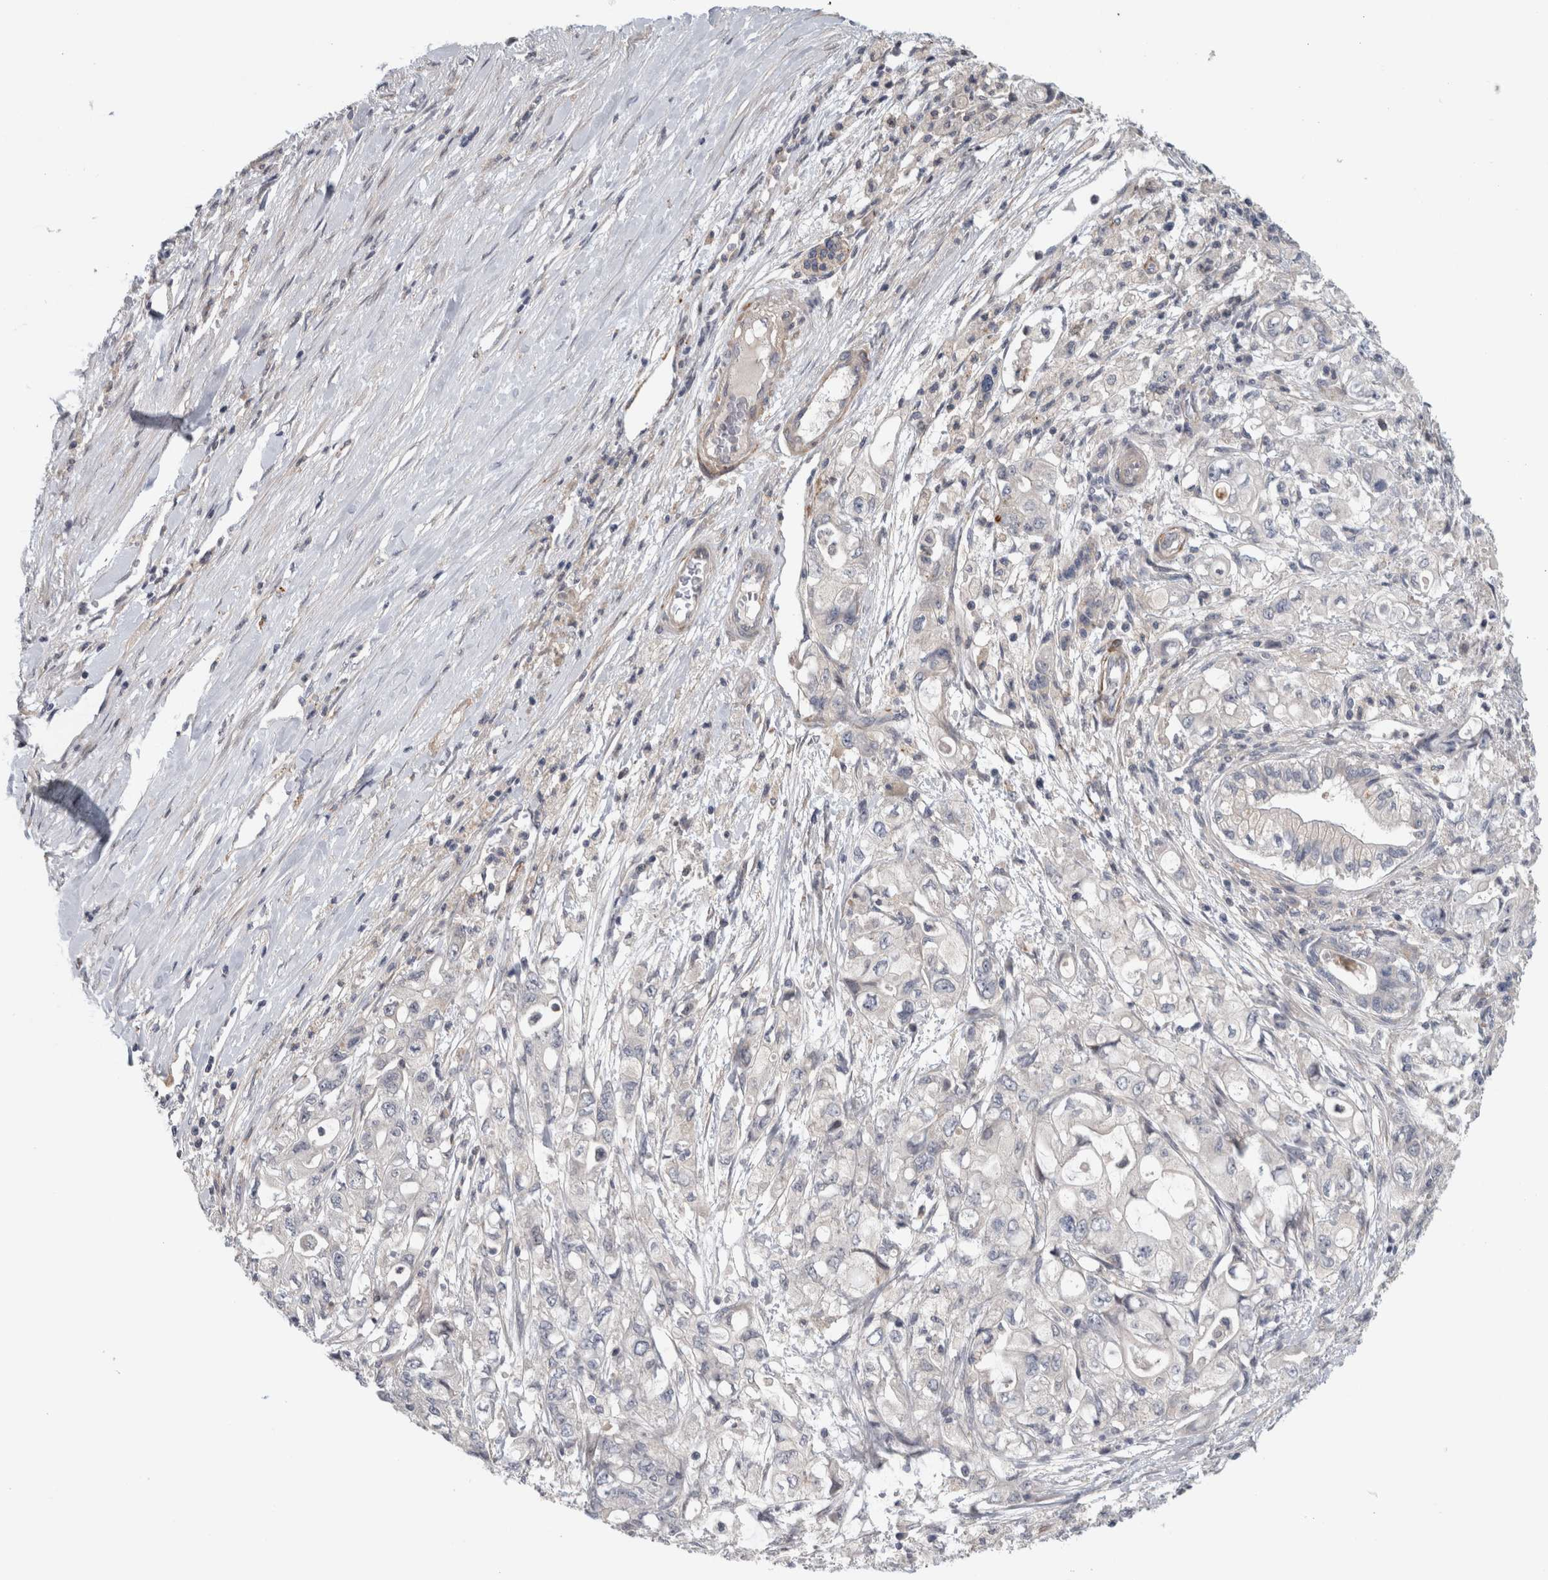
{"staining": {"intensity": "negative", "quantity": "none", "location": "none"}, "tissue": "pancreatic cancer", "cell_type": "Tumor cells", "image_type": "cancer", "snomed": [{"axis": "morphology", "description": "Adenocarcinoma, NOS"}, {"axis": "topography", "description": "Pancreas"}], "caption": "Immunohistochemistry (IHC) micrograph of human pancreatic cancer (adenocarcinoma) stained for a protein (brown), which displays no positivity in tumor cells. (Immunohistochemistry (IHC), brightfield microscopy, high magnification).", "gene": "ZNF804B", "patient": {"sex": "male", "age": 79}}